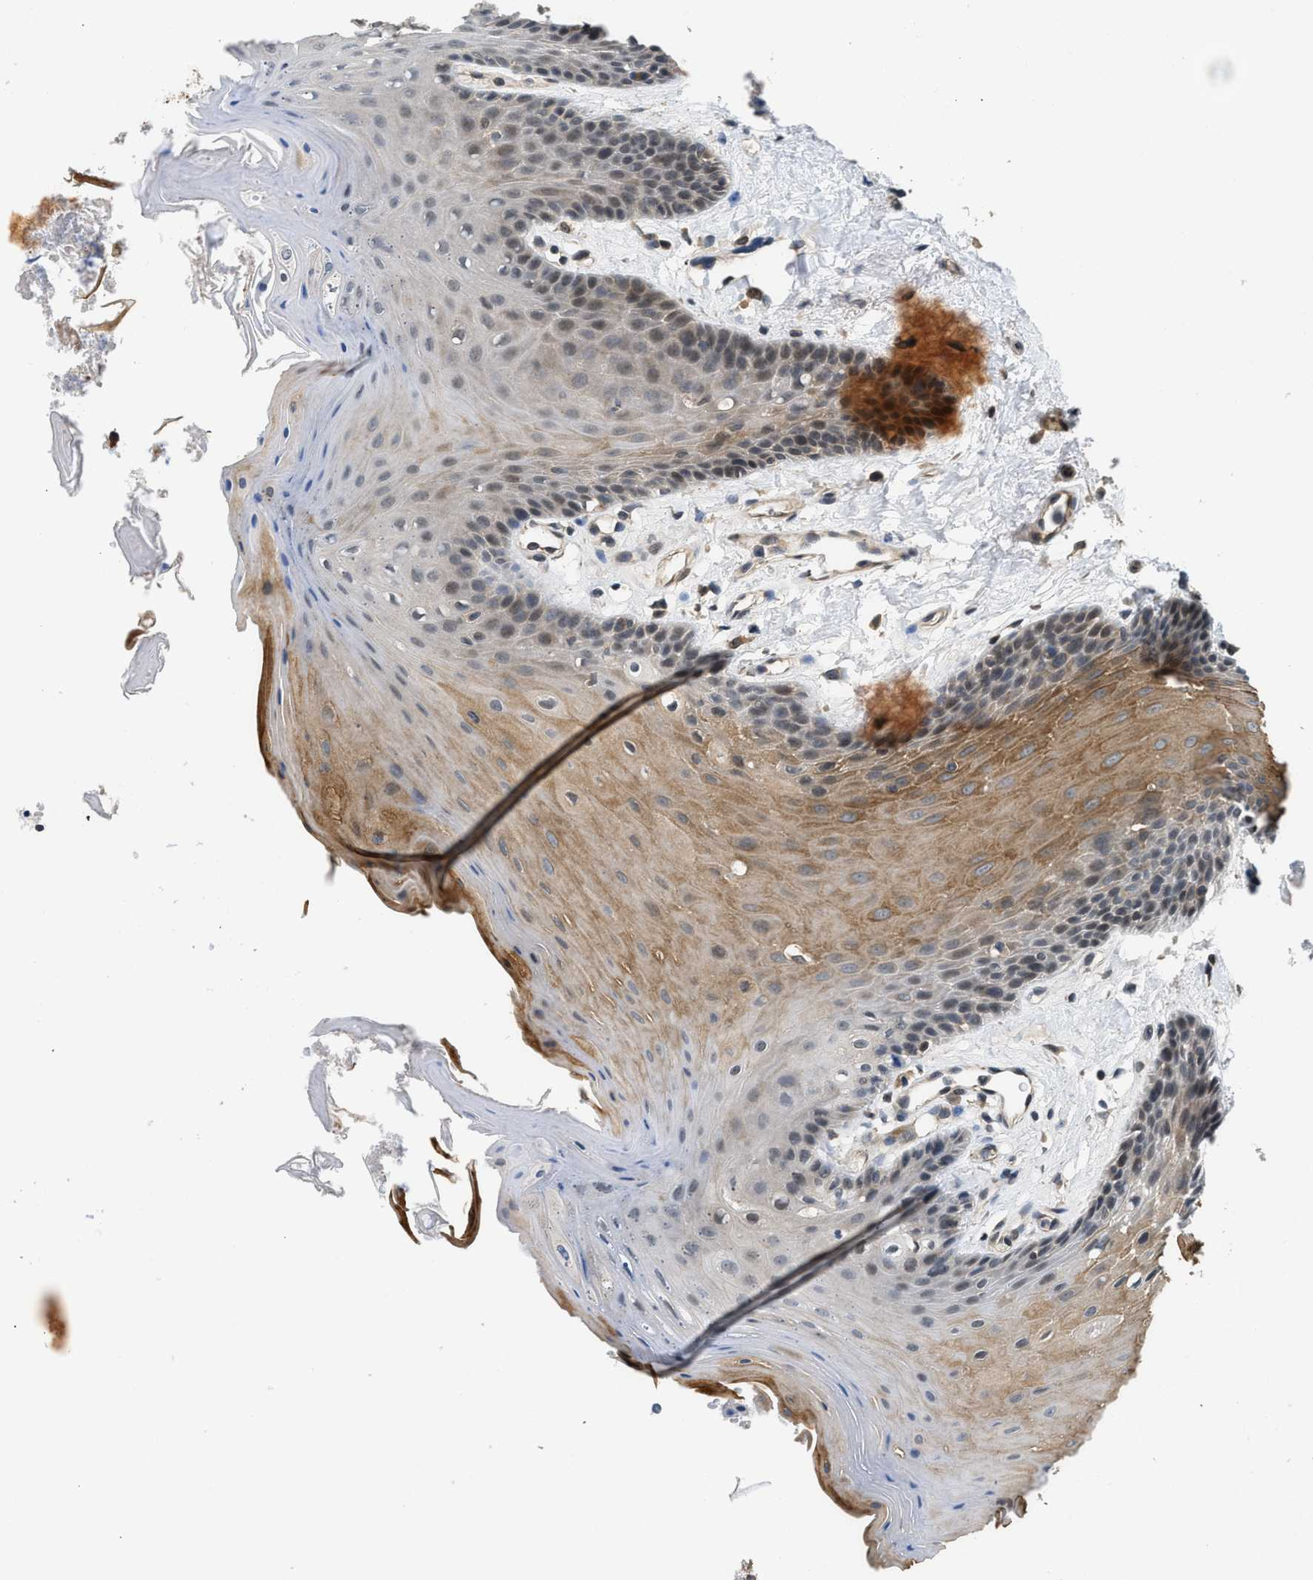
{"staining": {"intensity": "moderate", "quantity": "<25%", "location": "cytoplasmic/membranous"}, "tissue": "oral mucosa", "cell_type": "Squamous epithelial cells", "image_type": "normal", "snomed": [{"axis": "morphology", "description": "Normal tissue, NOS"}, {"axis": "morphology", "description": "Squamous cell carcinoma, NOS"}, {"axis": "topography", "description": "Oral tissue"}, {"axis": "topography", "description": "Head-Neck"}], "caption": "Immunohistochemistry (IHC) of normal oral mucosa demonstrates low levels of moderate cytoplasmic/membranous expression in about <25% of squamous epithelial cells.", "gene": "TES", "patient": {"sex": "male", "age": 71}}